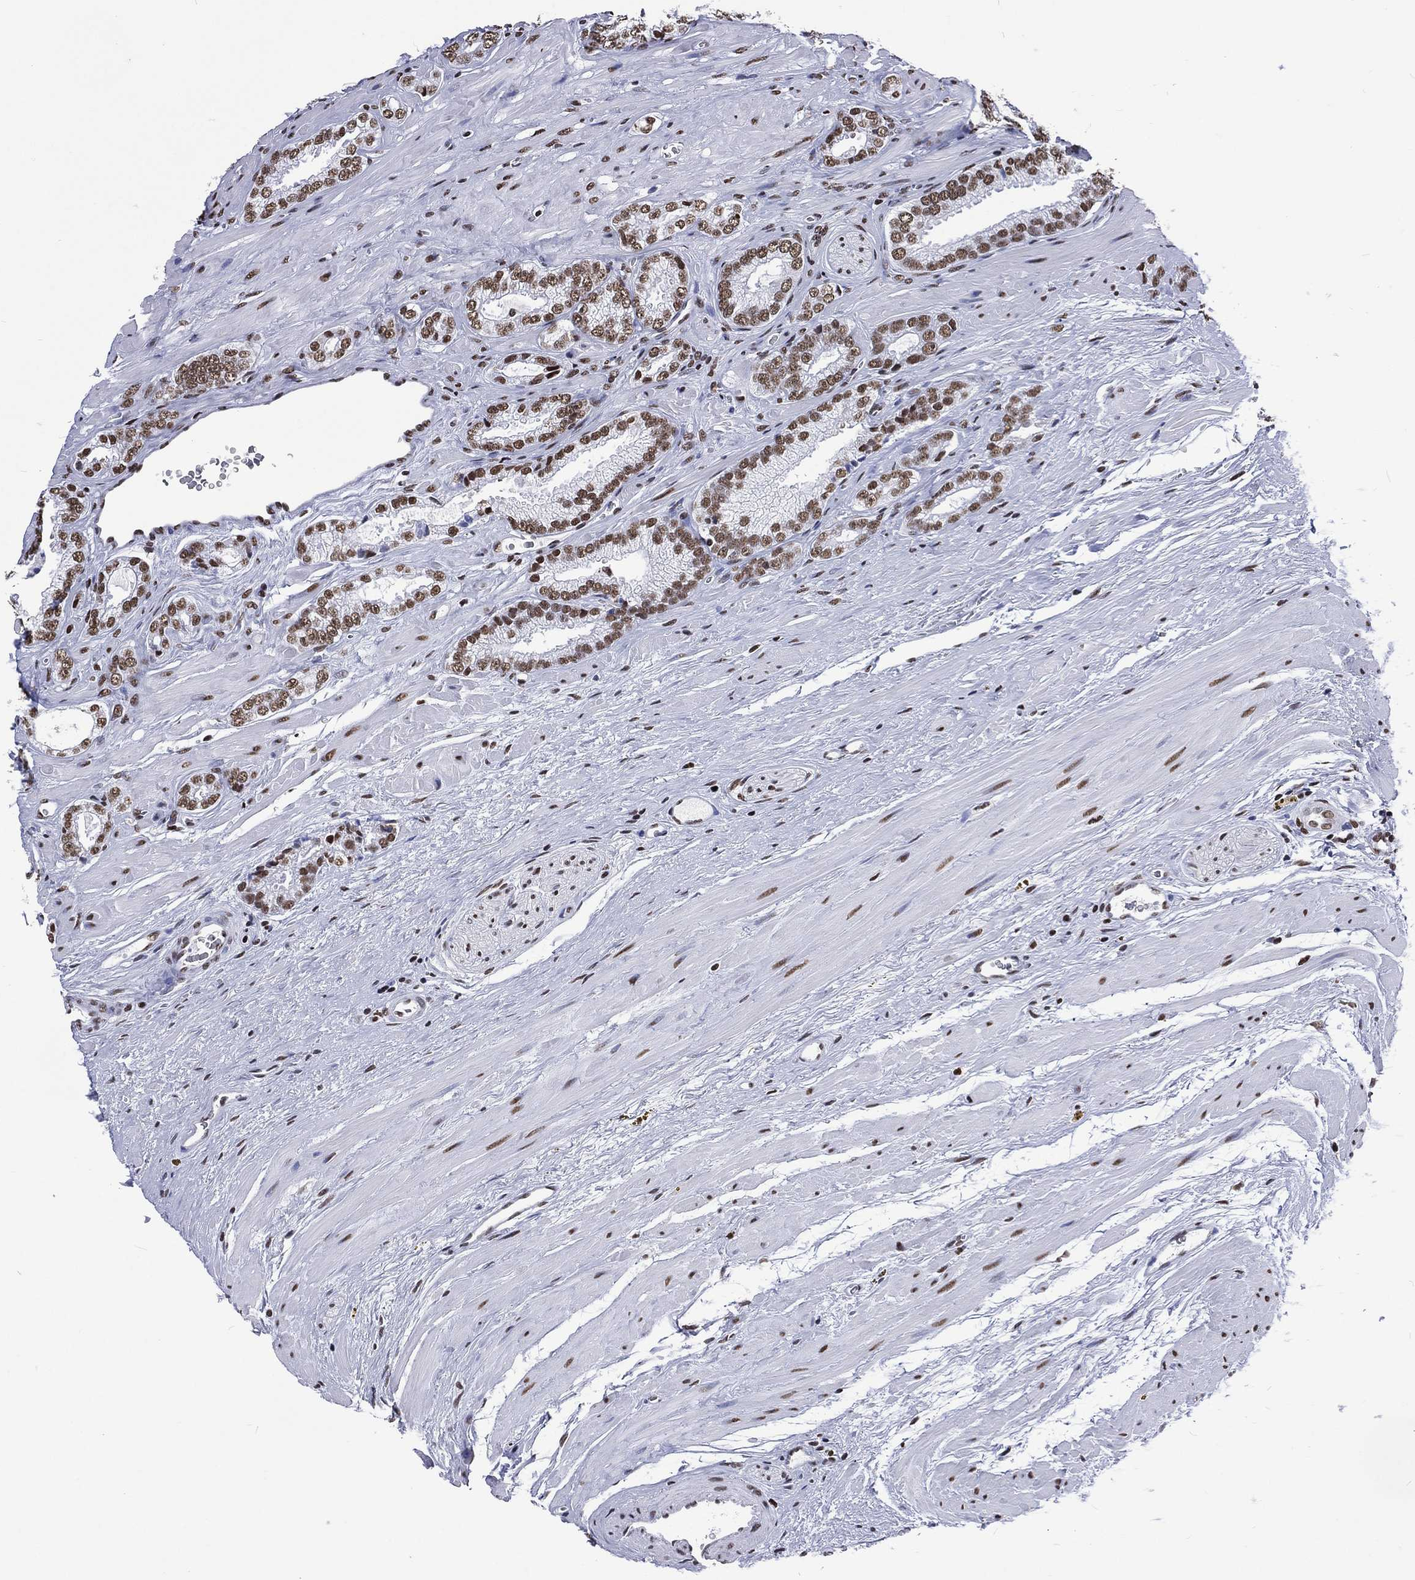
{"staining": {"intensity": "strong", "quantity": ">75%", "location": "nuclear"}, "tissue": "prostate cancer", "cell_type": "Tumor cells", "image_type": "cancer", "snomed": [{"axis": "morphology", "description": "Adenocarcinoma, NOS"}, {"axis": "topography", "description": "Prostate"}], "caption": "Immunohistochemistry (IHC) image of prostate cancer (adenocarcinoma) stained for a protein (brown), which displays high levels of strong nuclear staining in about >75% of tumor cells.", "gene": "RETREG2", "patient": {"sex": "male", "age": 67}}